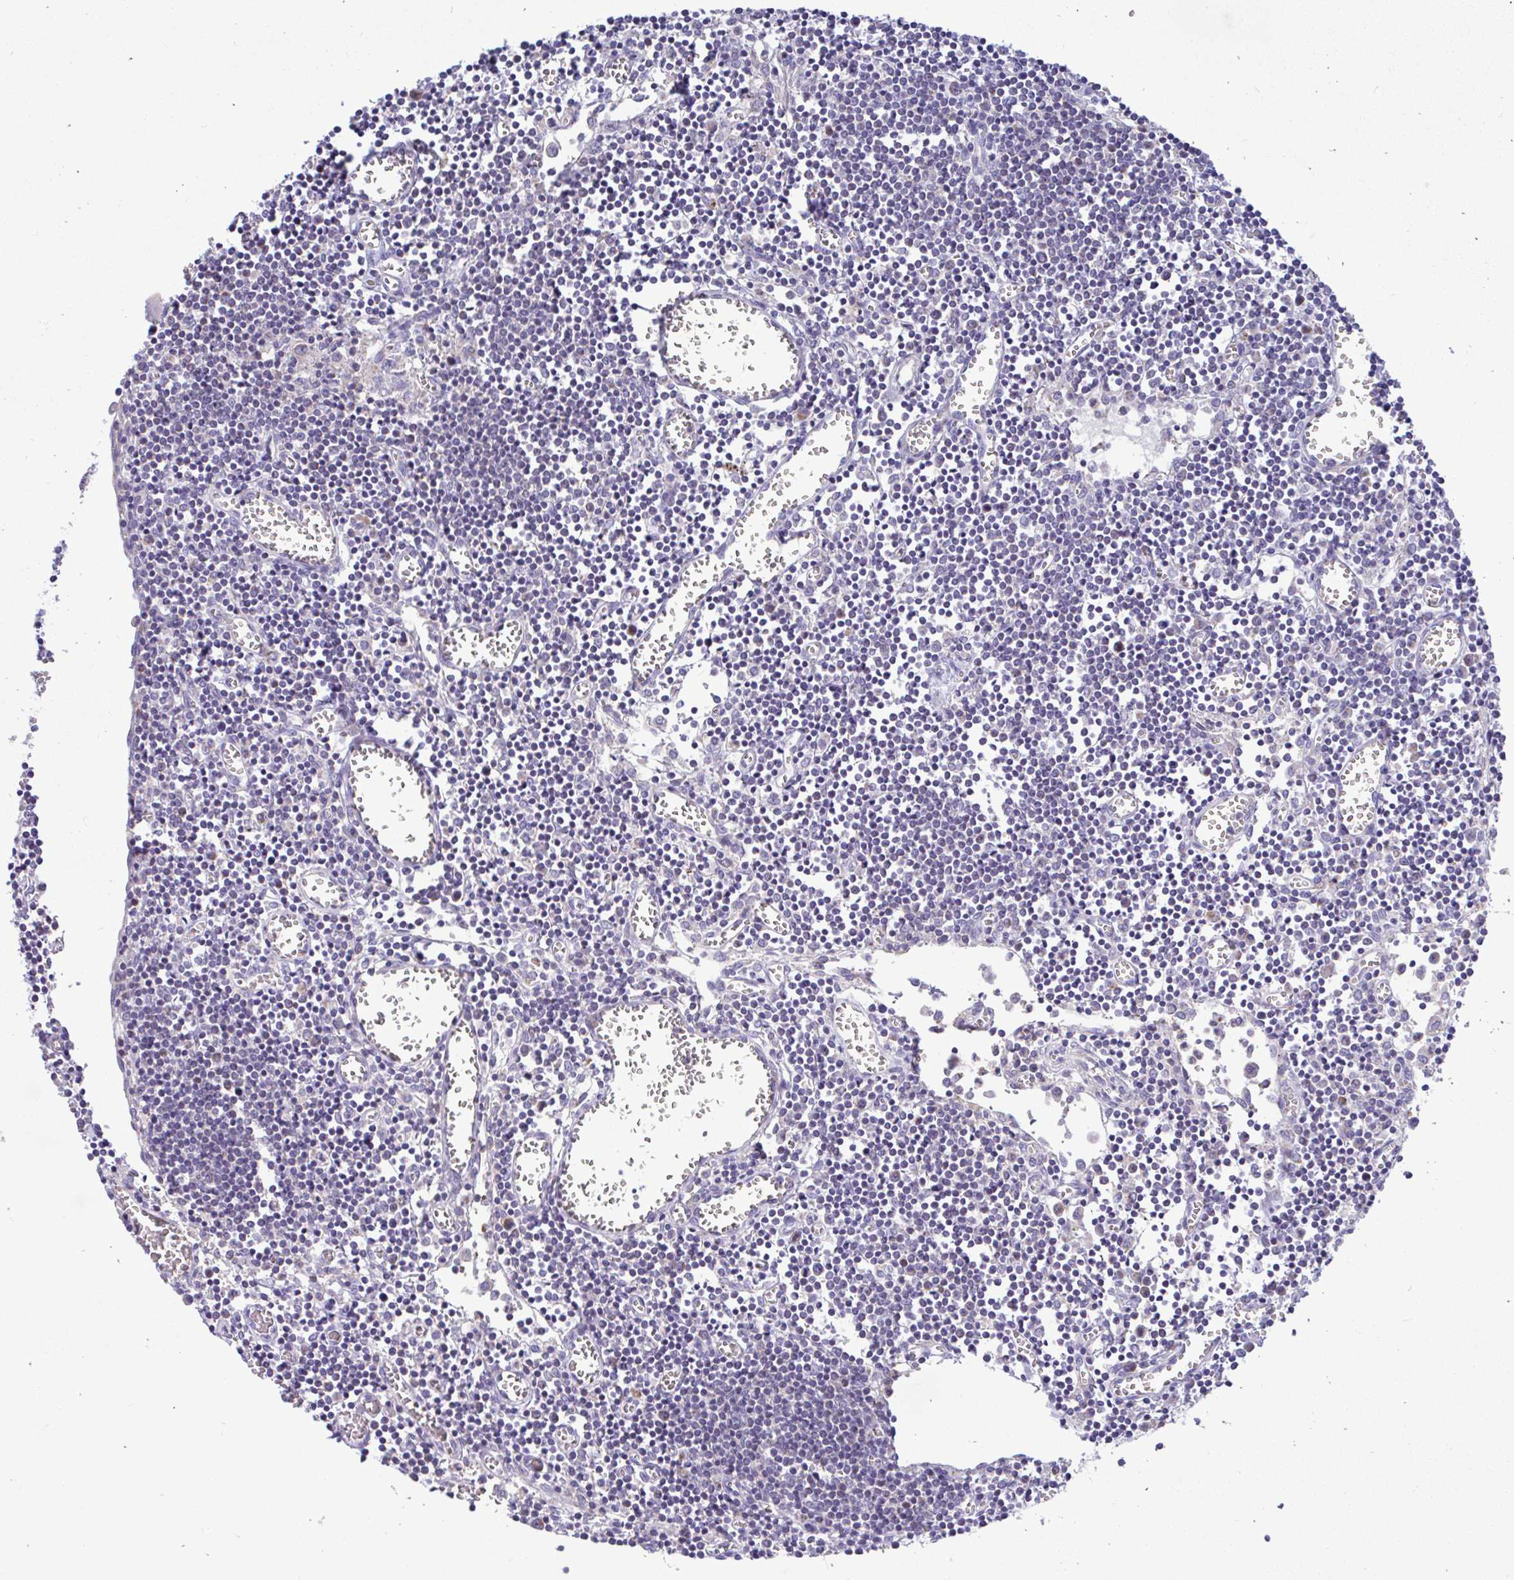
{"staining": {"intensity": "weak", "quantity": "<25%", "location": "cytoplasmic/membranous"}, "tissue": "lymph node", "cell_type": "Non-germinal center cells", "image_type": "normal", "snomed": [{"axis": "morphology", "description": "Normal tissue, NOS"}, {"axis": "topography", "description": "Lymph node"}], "caption": "High power microscopy photomicrograph of an immunohistochemistry photomicrograph of unremarkable lymph node, revealing no significant staining in non-germinal center cells.", "gene": "MRPS16", "patient": {"sex": "male", "age": 66}}